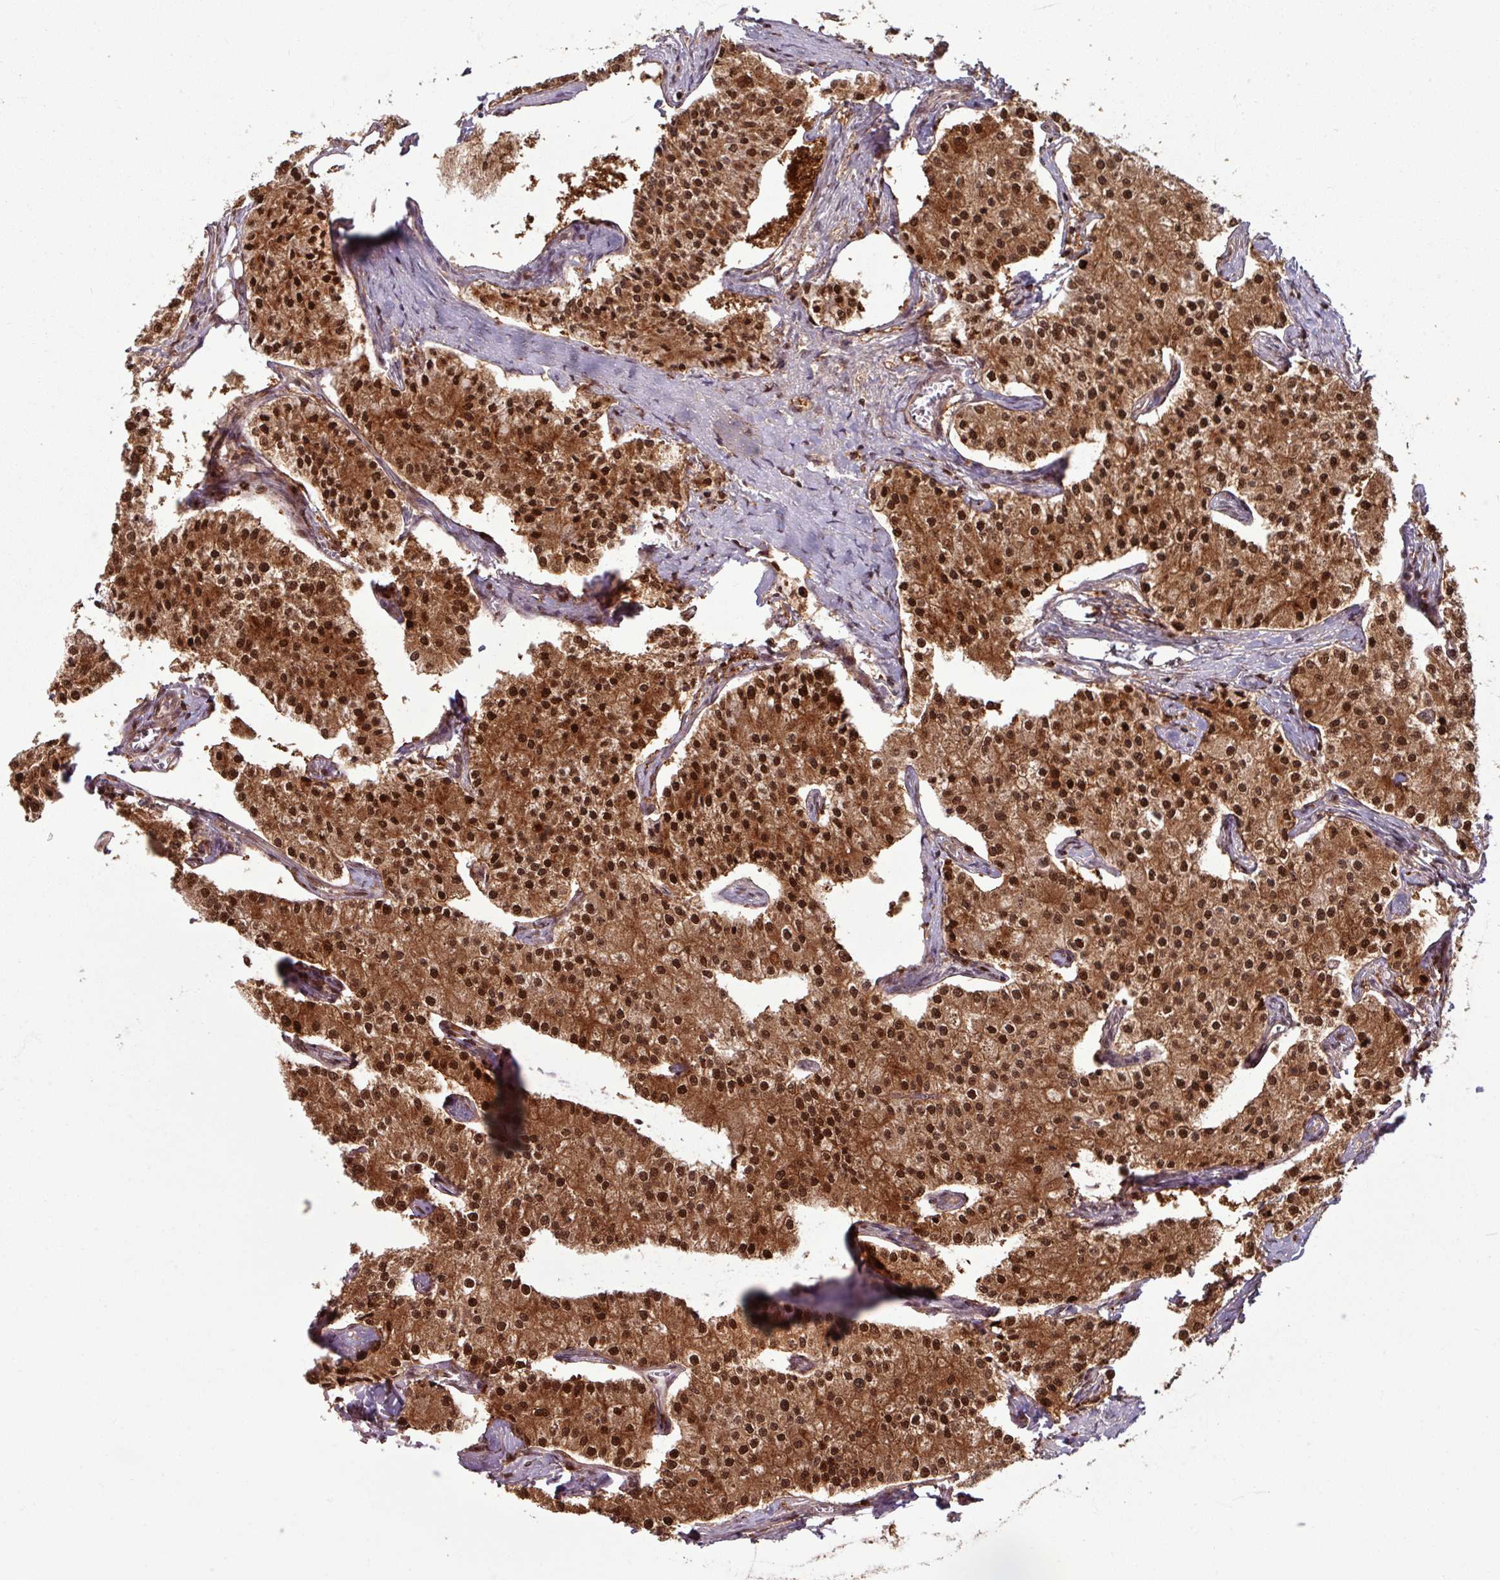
{"staining": {"intensity": "strong", "quantity": ">75%", "location": "cytoplasmic/membranous,nuclear"}, "tissue": "carcinoid", "cell_type": "Tumor cells", "image_type": "cancer", "snomed": [{"axis": "morphology", "description": "Carcinoid, malignant, NOS"}, {"axis": "topography", "description": "Colon"}], "caption": "High-magnification brightfield microscopy of carcinoid stained with DAB (brown) and counterstained with hematoxylin (blue). tumor cells exhibit strong cytoplasmic/membranous and nuclear positivity is appreciated in approximately>75% of cells.", "gene": "OR6B1", "patient": {"sex": "female", "age": 52}}